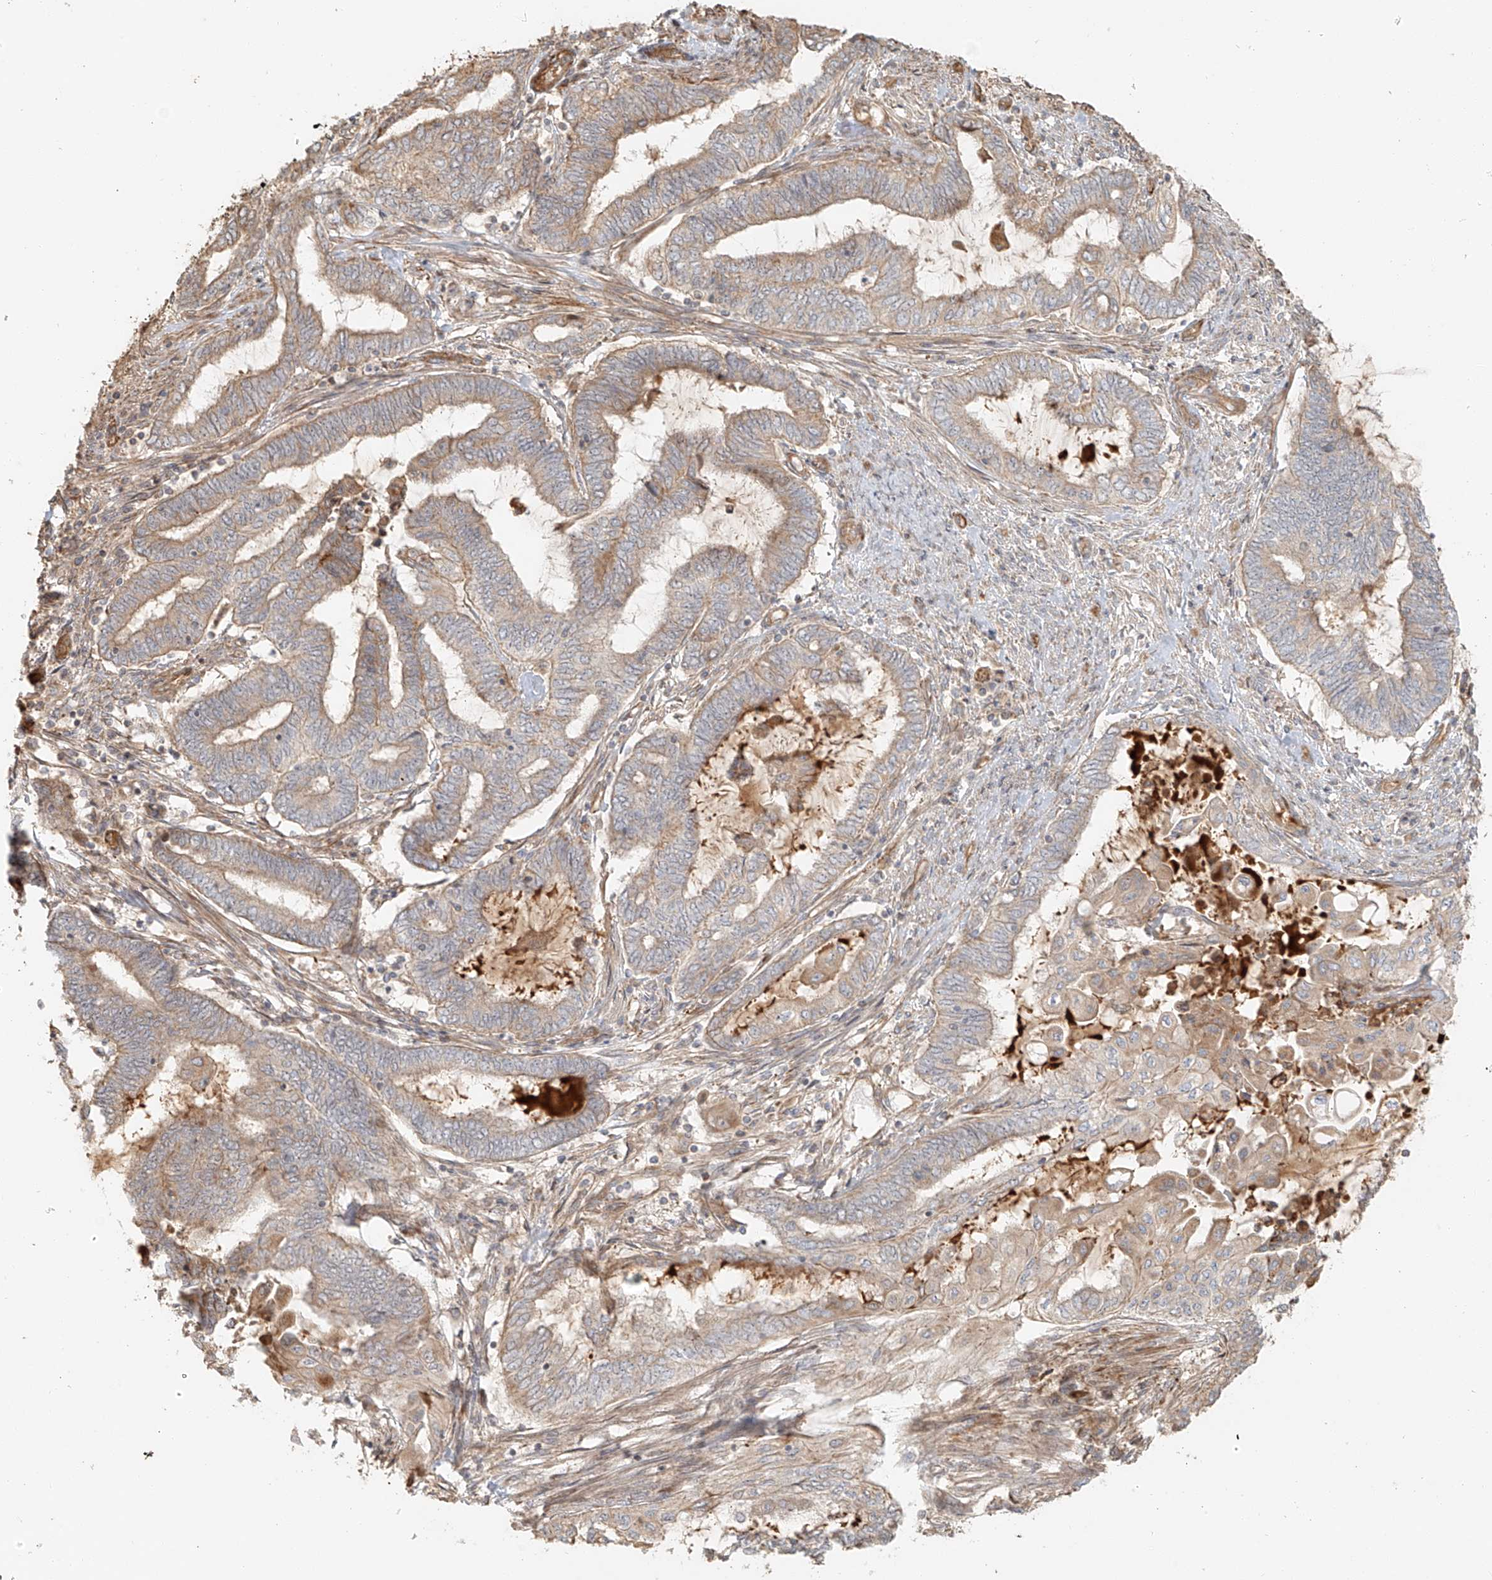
{"staining": {"intensity": "moderate", "quantity": ">75%", "location": "cytoplasmic/membranous"}, "tissue": "endometrial cancer", "cell_type": "Tumor cells", "image_type": "cancer", "snomed": [{"axis": "morphology", "description": "Adenocarcinoma, NOS"}, {"axis": "topography", "description": "Uterus"}, {"axis": "topography", "description": "Endometrium"}], "caption": "A high-resolution image shows immunohistochemistry staining of adenocarcinoma (endometrial), which demonstrates moderate cytoplasmic/membranous staining in about >75% of tumor cells.", "gene": "MIPEP", "patient": {"sex": "female", "age": 70}}